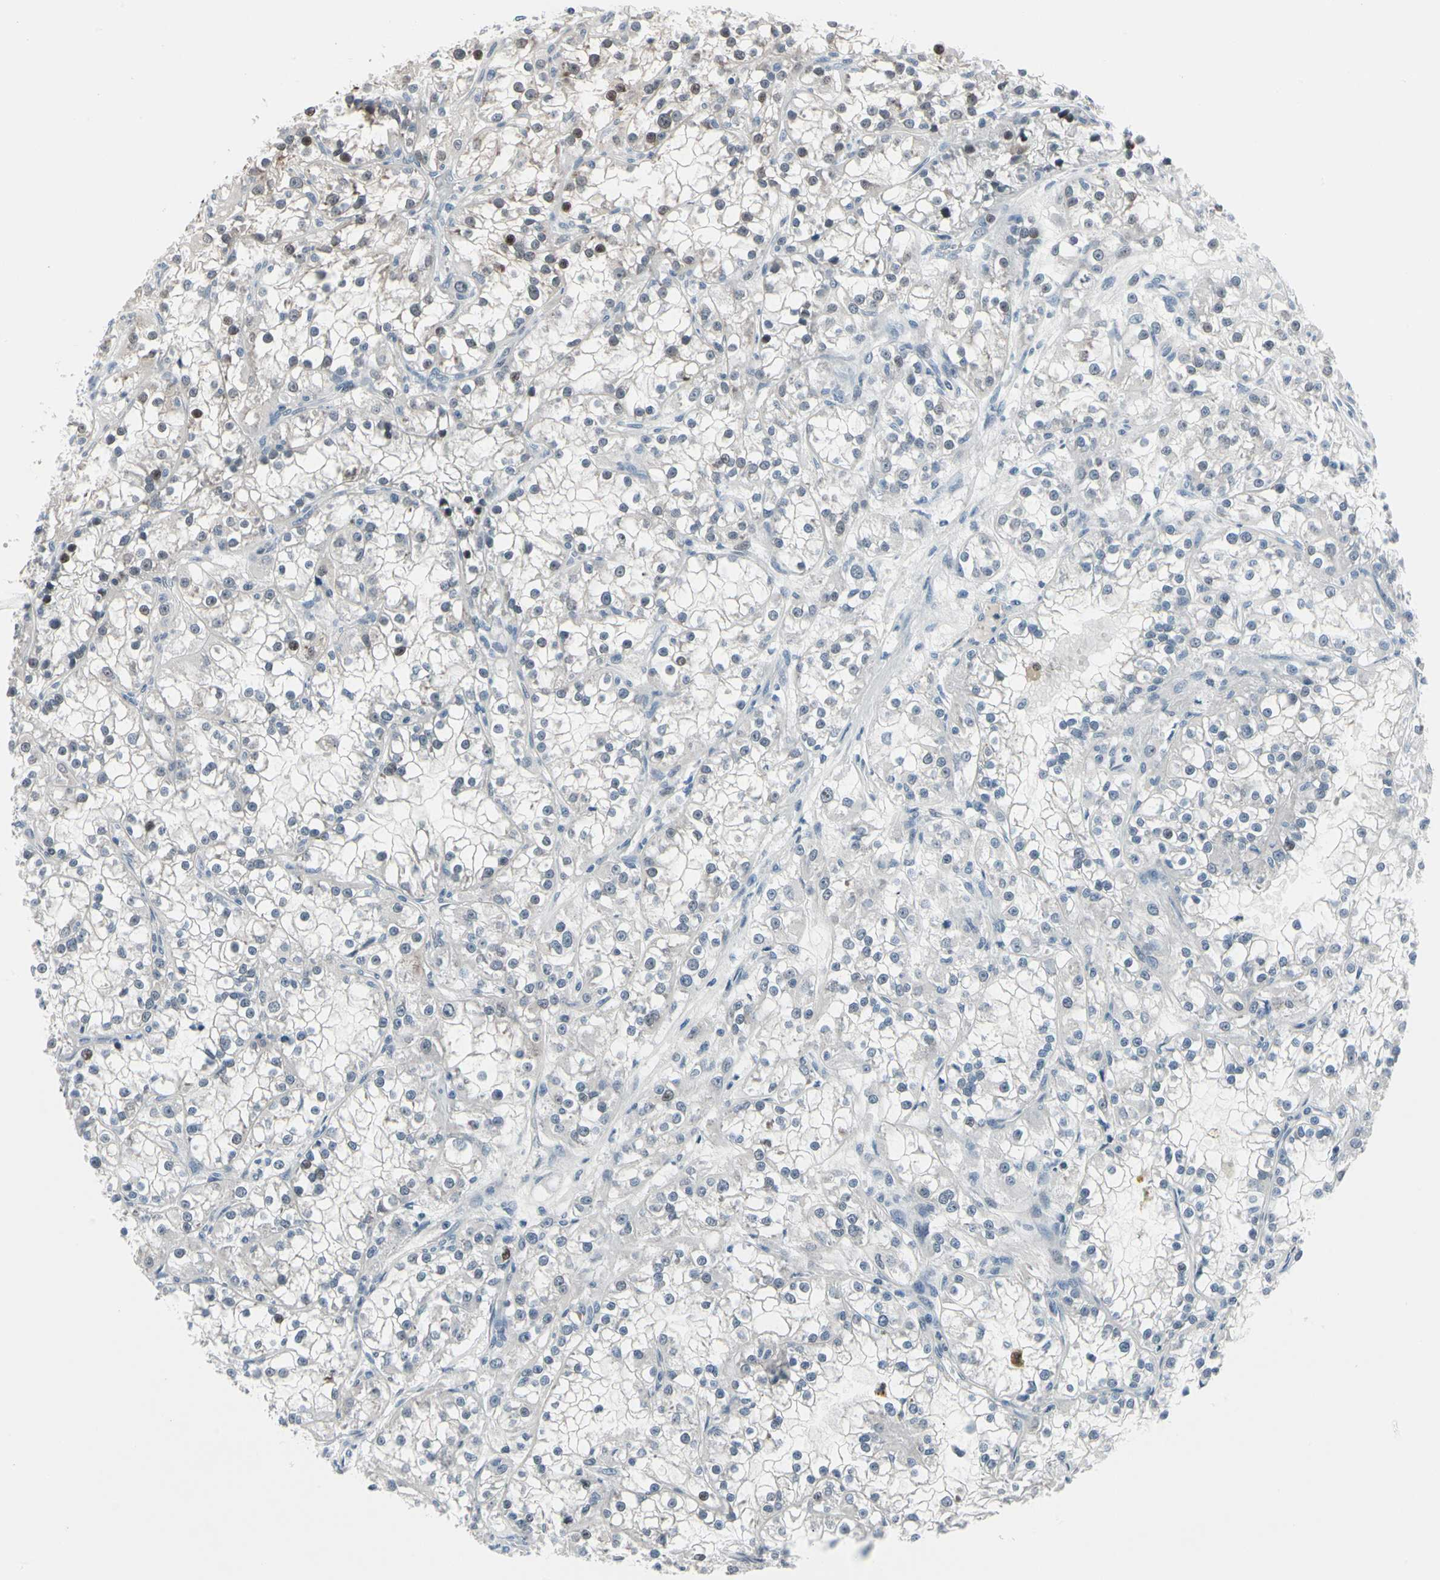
{"staining": {"intensity": "negative", "quantity": "none", "location": "none"}, "tissue": "renal cancer", "cell_type": "Tumor cells", "image_type": "cancer", "snomed": [{"axis": "morphology", "description": "Adenocarcinoma, NOS"}, {"axis": "topography", "description": "Kidney"}], "caption": "High power microscopy photomicrograph of an IHC photomicrograph of renal cancer (adenocarcinoma), revealing no significant positivity in tumor cells. (Stains: DAB IHC with hematoxylin counter stain, Microscopy: brightfield microscopy at high magnification).", "gene": "TXN", "patient": {"sex": "female", "age": 52}}